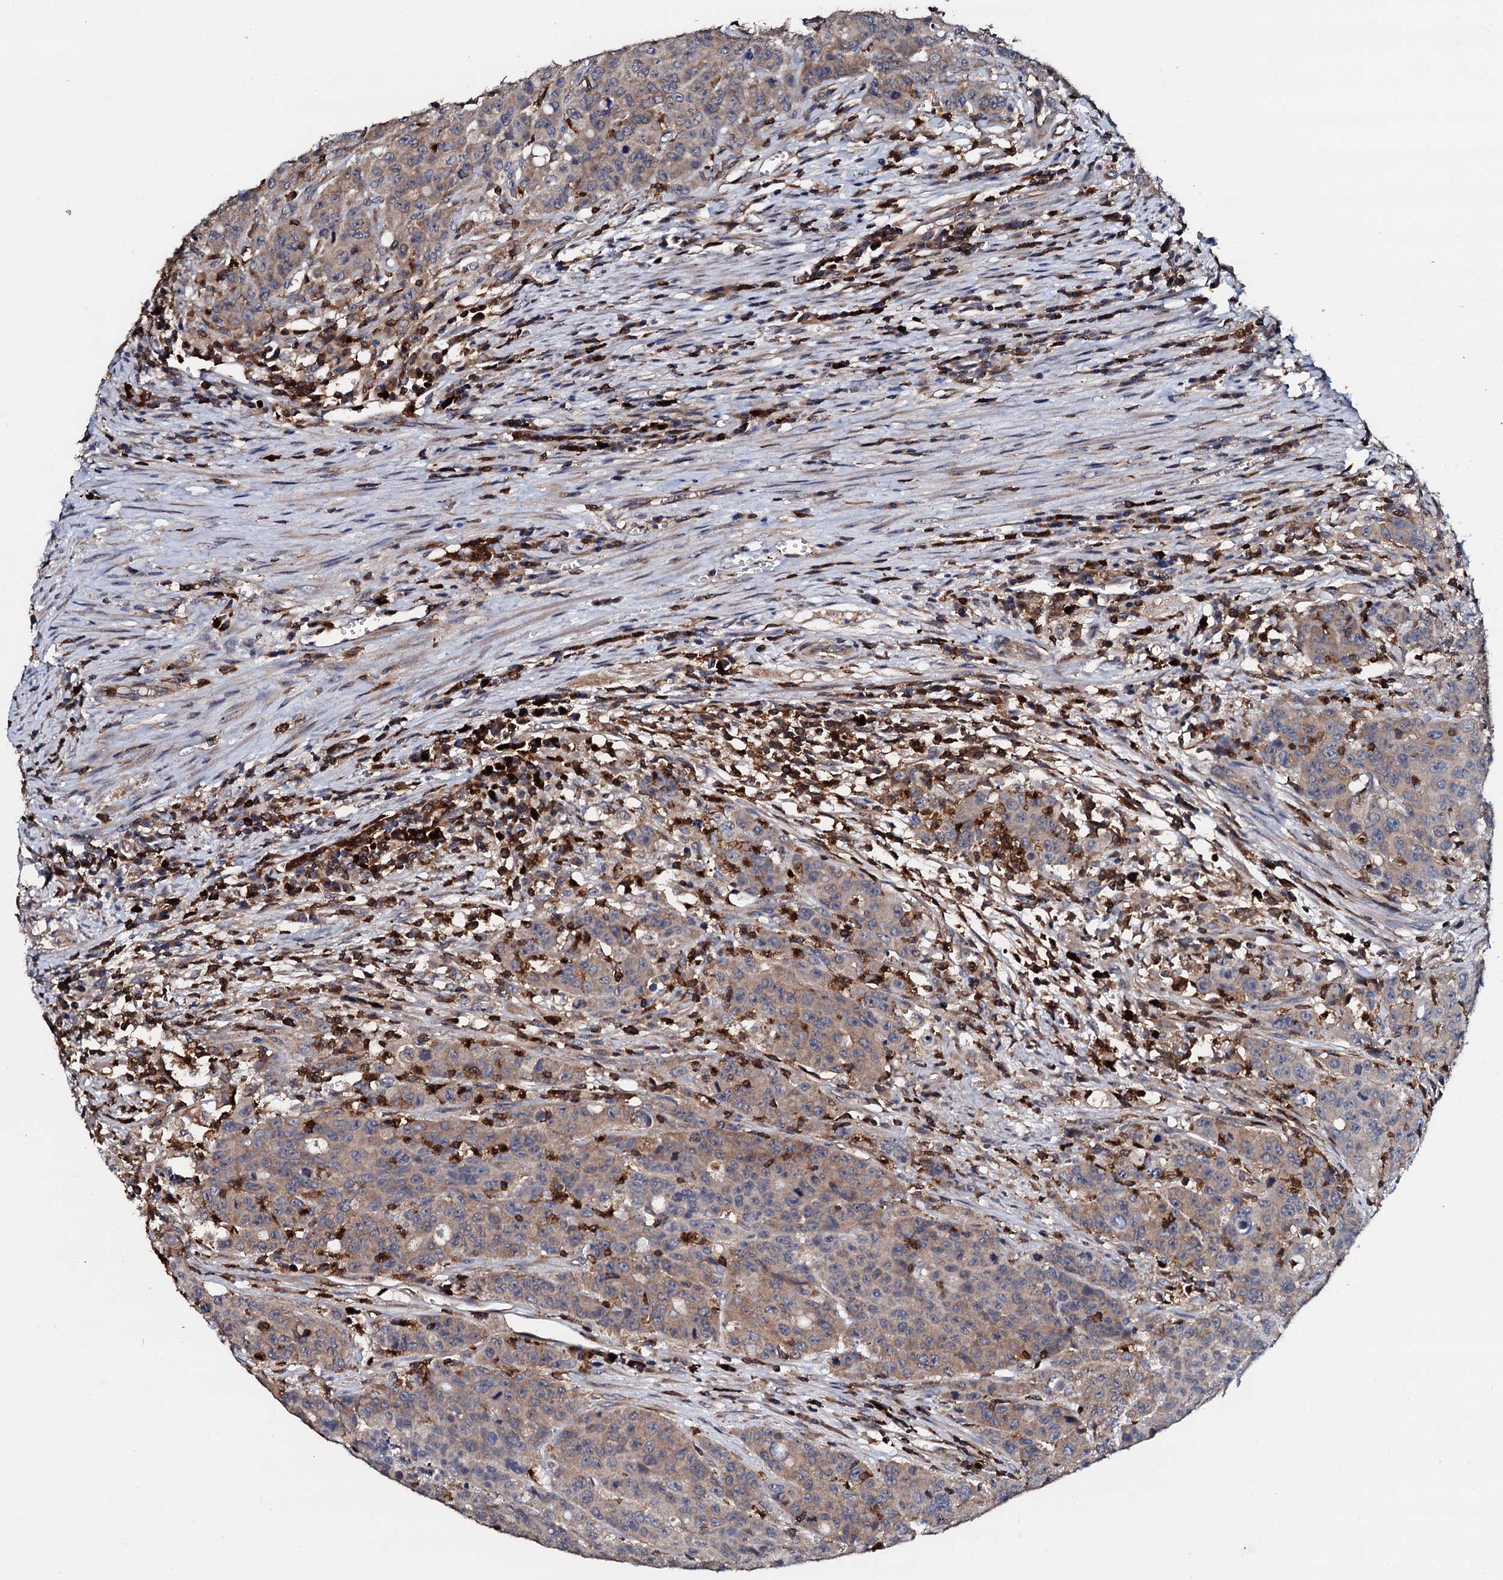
{"staining": {"intensity": "weak", "quantity": ">75%", "location": "cytoplasmic/membranous"}, "tissue": "colorectal cancer", "cell_type": "Tumor cells", "image_type": "cancer", "snomed": [{"axis": "morphology", "description": "Adenocarcinoma, NOS"}, {"axis": "topography", "description": "Colon"}], "caption": "Tumor cells exhibit low levels of weak cytoplasmic/membranous staining in about >75% of cells in human colorectal cancer.", "gene": "GRK2", "patient": {"sex": "male", "age": 62}}